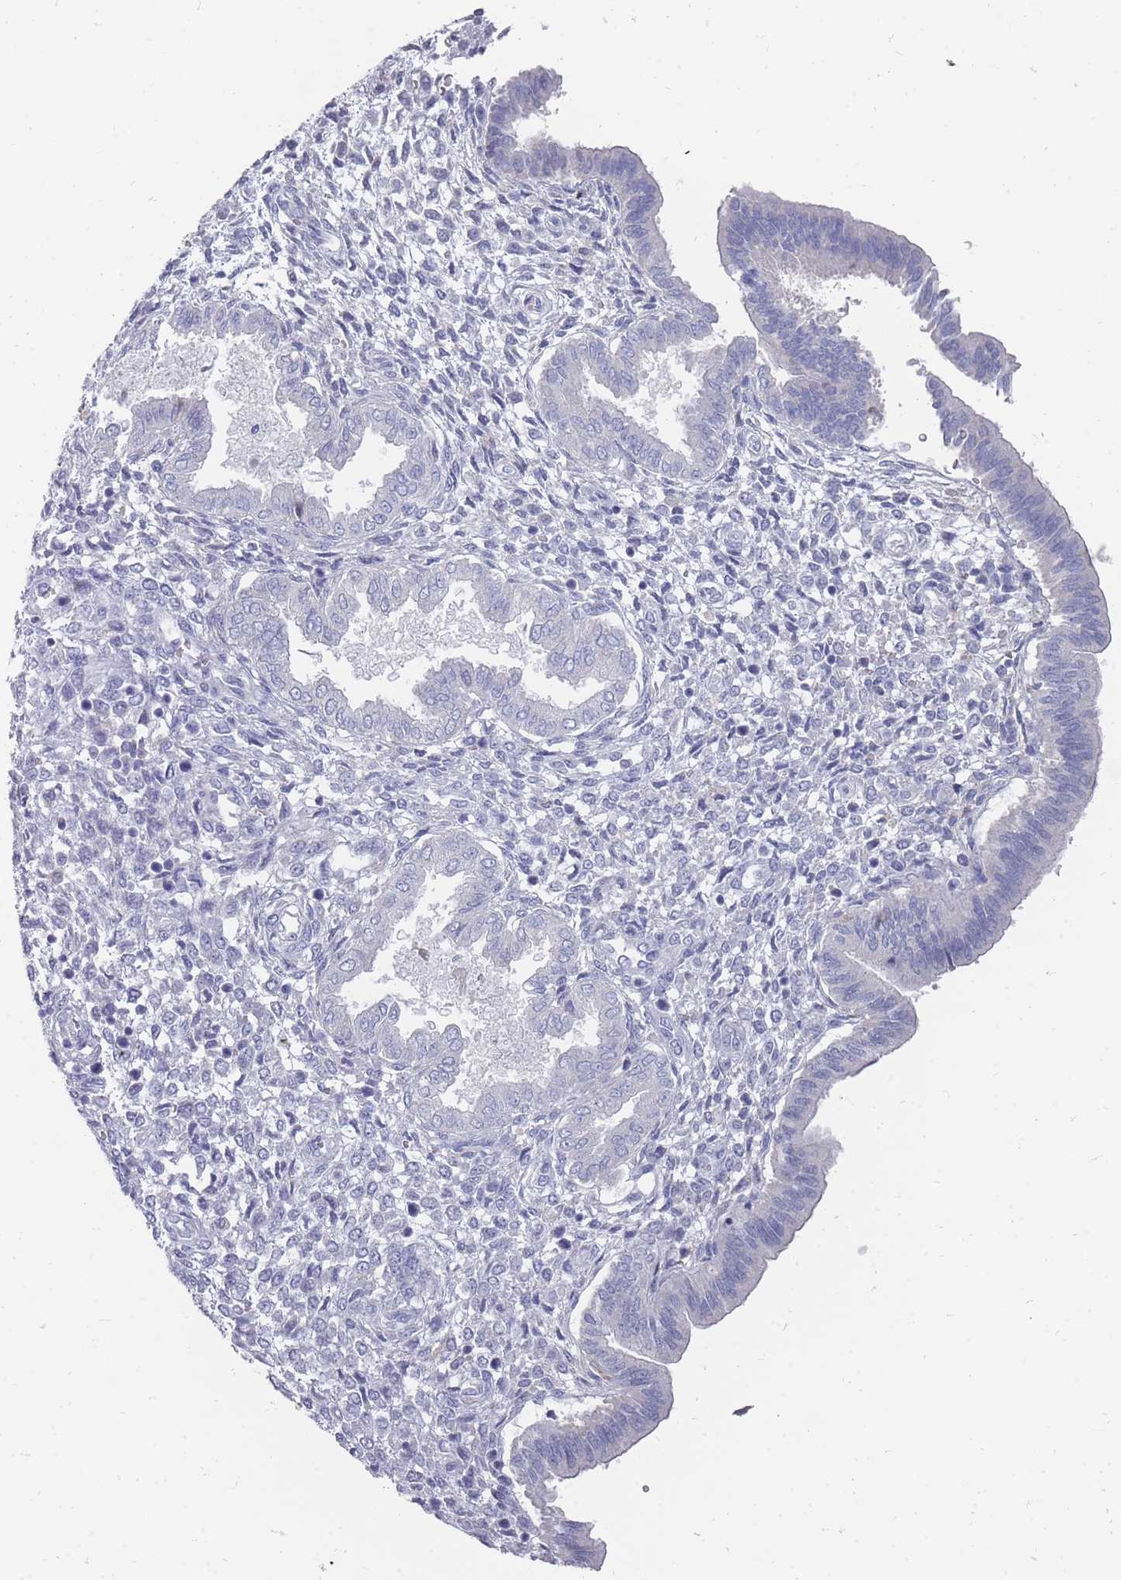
{"staining": {"intensity": "negative", "quantity": "none", "location": "none"}, "tissue": "endometrium", "cell_type": "Cells in endometrial stroma", "image_type": "normal", "snomed": [{"axis": "morphology", "description": "Normal tissue, NOS"}, {"axis": "topography", "description": "Endometrium"}], "caption": "DAB immunohistochemical staining of unremarkable human endometrium reveals no significant expression in cells in endometrial stroma. Brightfield microscopy of immunohistochemistry stained with DAB (3,3'-diaminobenzidine) (brown) and hematoxylin (blue), captured at high magnification.", "gene": "OTULINL", "patient": {"sex": "female", "age": 24}}